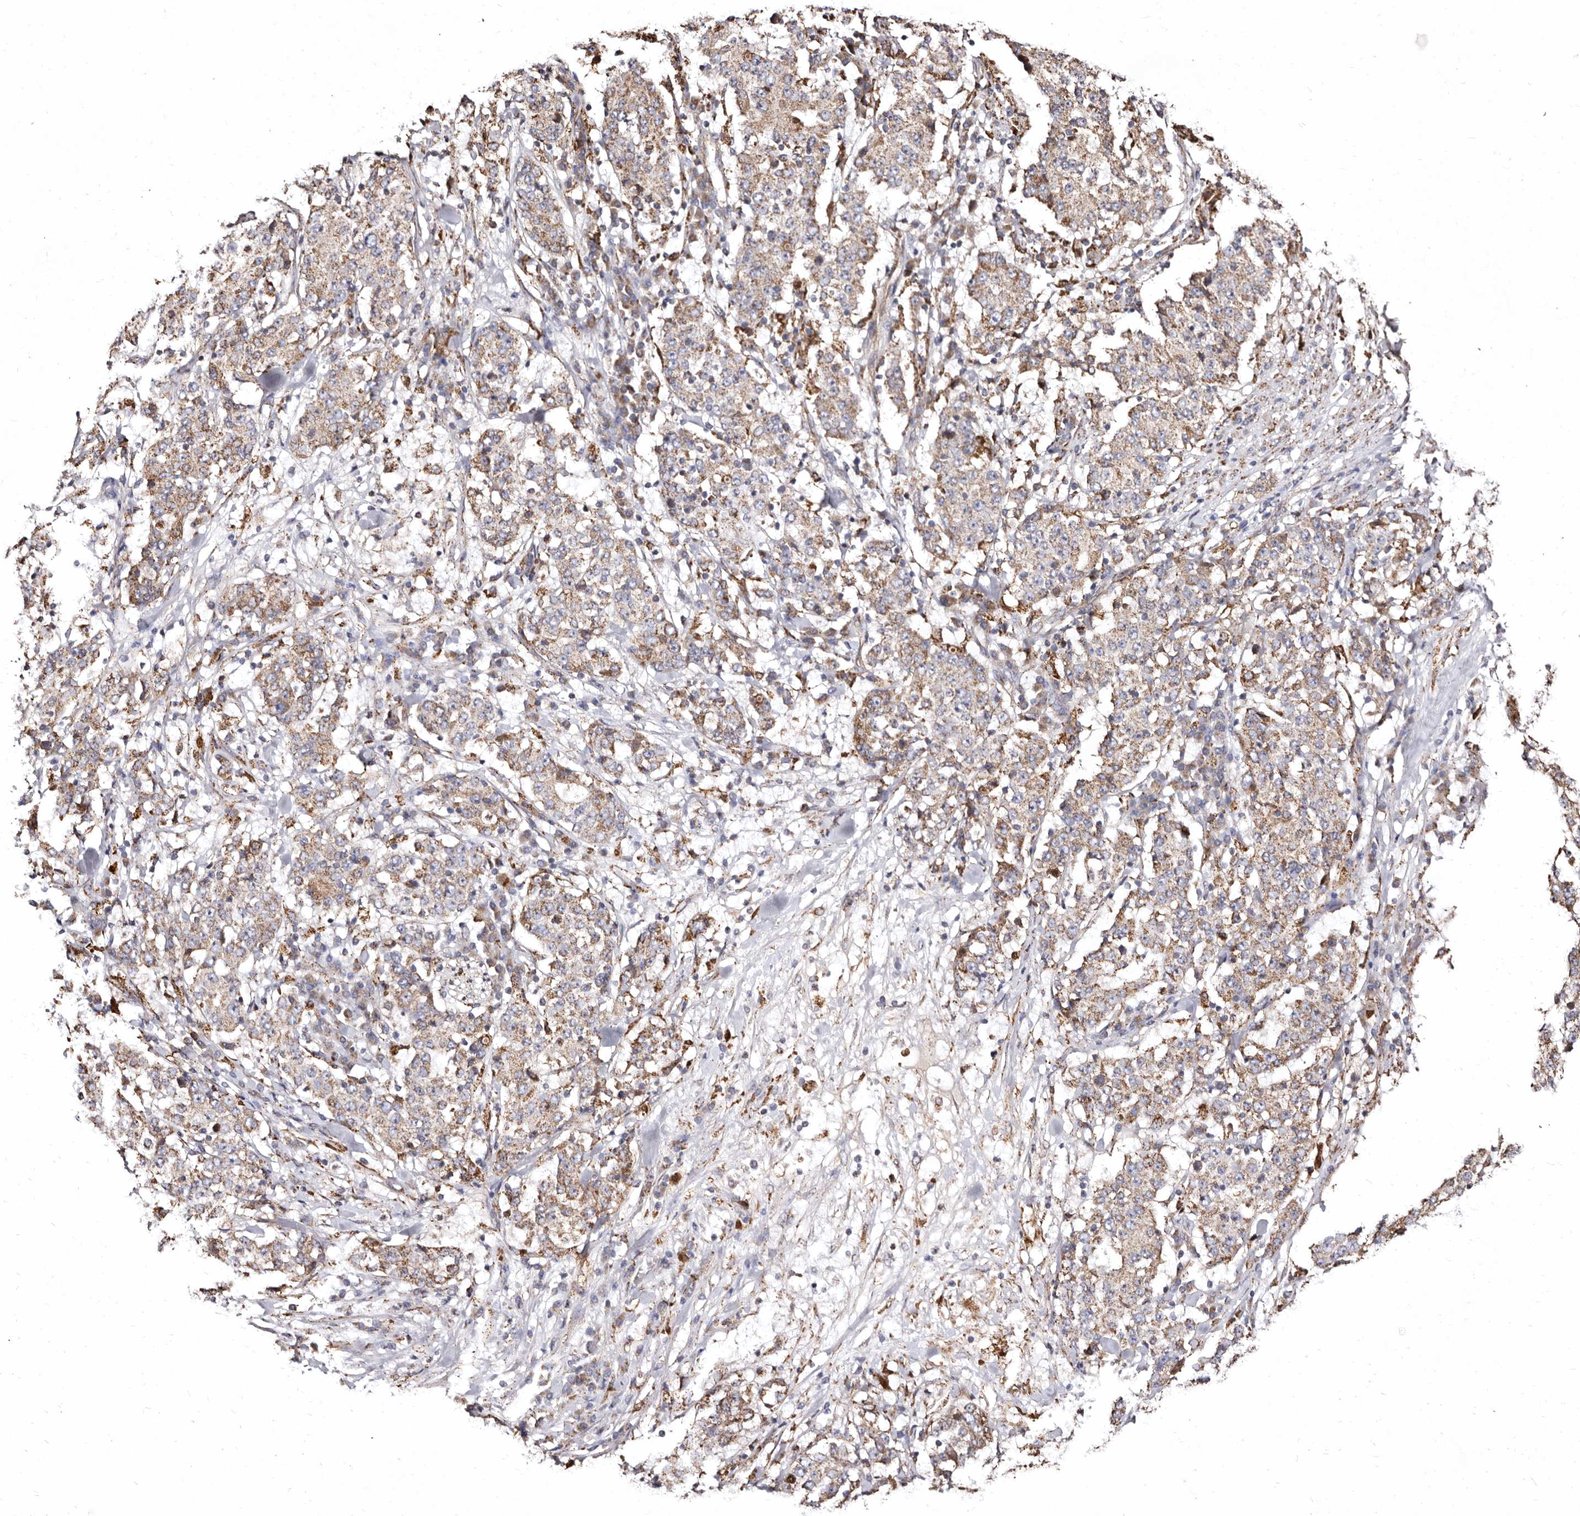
{"staining": {"intensity": "weak", "quantity": ">75%", "location": "cytoplasmic/membranous"}, "tissue": "stomach cancer", "cell_type": "Tumor cells", "image_type": "cancer", "snomed": [{"axis": "morphology", "description": "Adenocarcinoma, NOS"}, {"axis": "topography", "description": "Stomach"}], "caption": "The photomicrograph reveals staining of stomach cancer, revealing weak cytoplasmic/membranous protein expression (brown color) within tumor cells.", "gene": "LUZP1", "patient": {"sex": "male", "age": 59}}